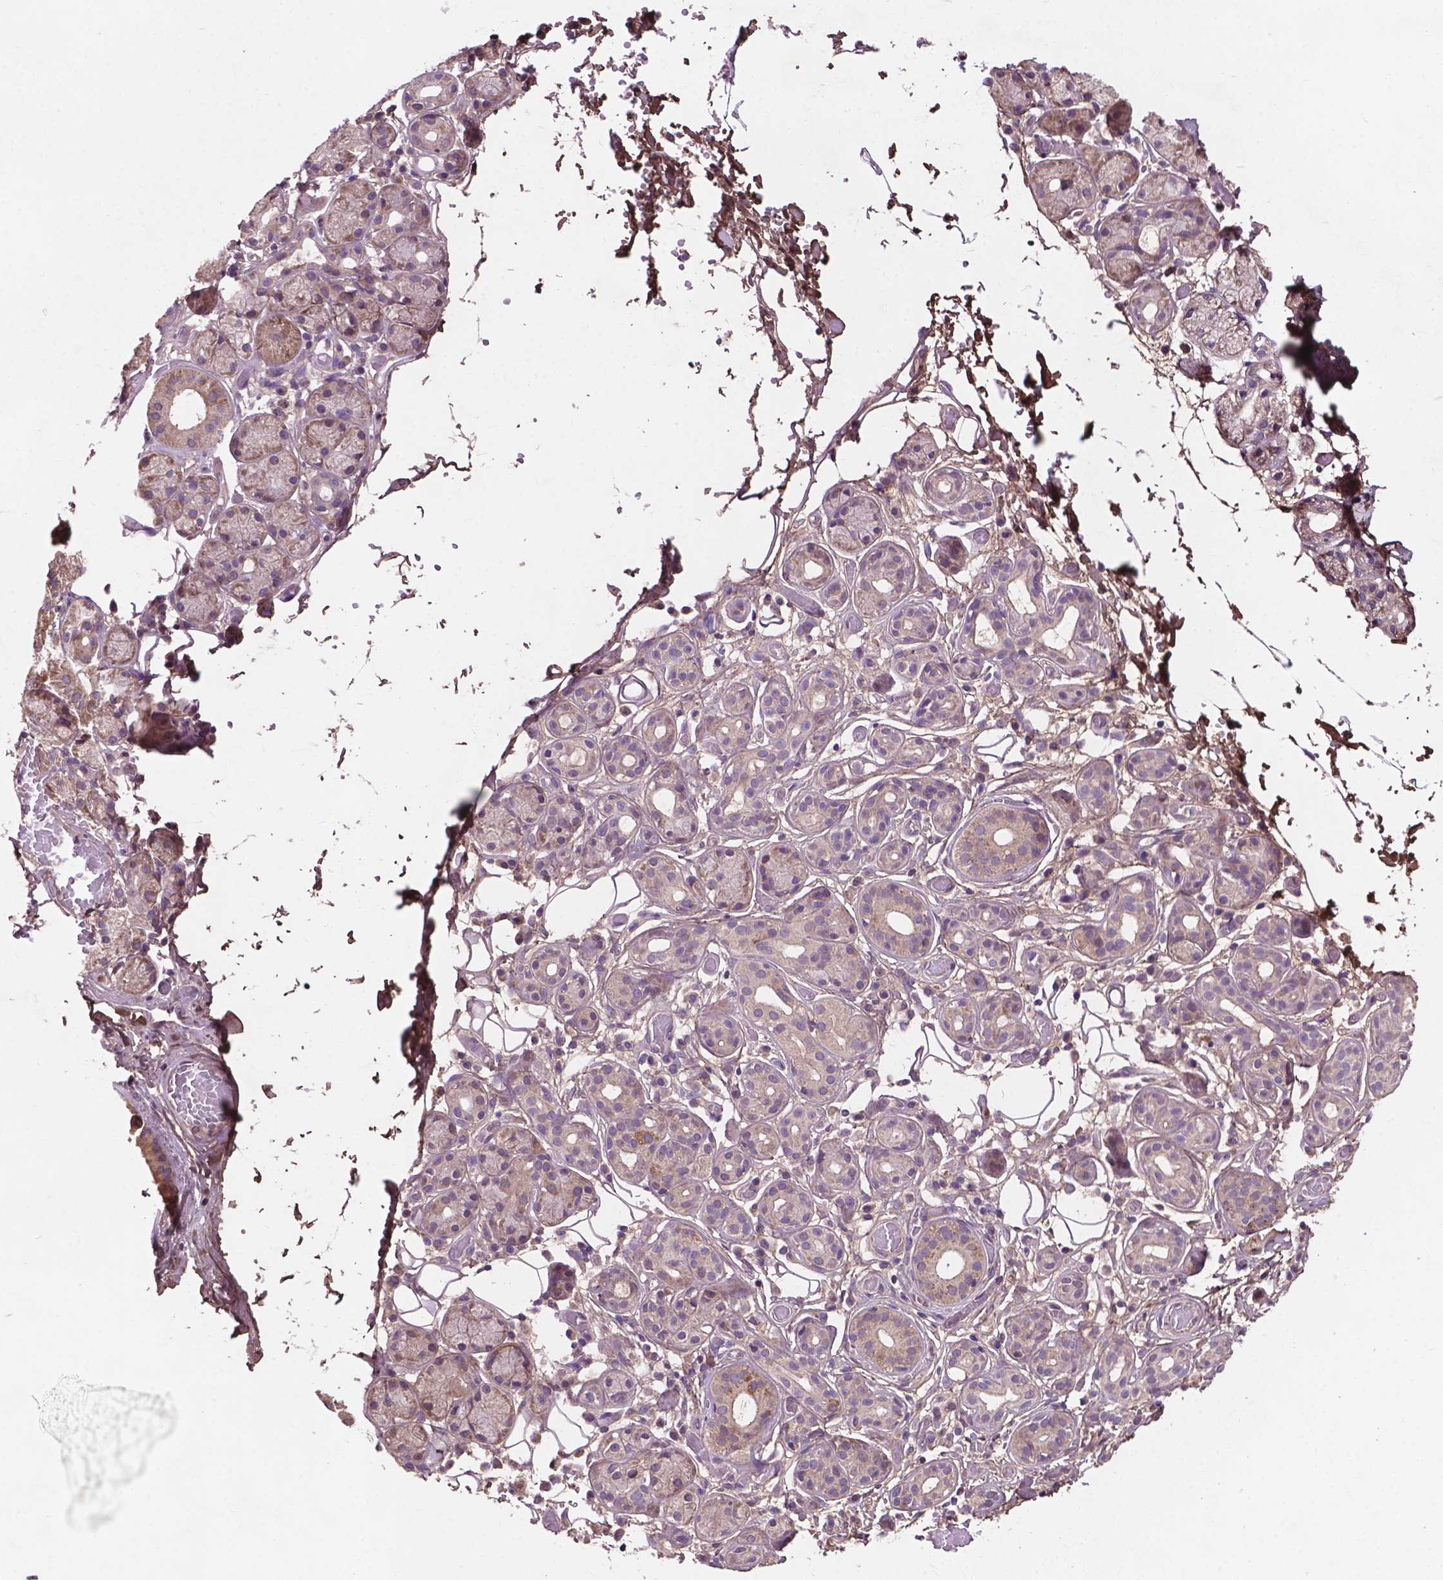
{"staining": {"intensity": "weak", "quantity": "25%-75%", "location": "cytoplasmic/membranous"}, "tissue": "salivary gland", "cell_type": "Glandular cells", "image_type": "normal", "snomed": [{"axis": "morphology", "description": "Normal tissue, NOS"}, {"axis": "topography", "description": "Salivary gland"}, {"axis": "topography", "description": "Peripheral nerve tissue"}], "caption": "DAB immunohistochemical staining of normal salivary gland demonstrates weak cytoplasmic/membranous protein positivity in about 25%-75% of glandular cells.", "gene": "GJA9", "patient": {"sex": "male", "age": 71}}